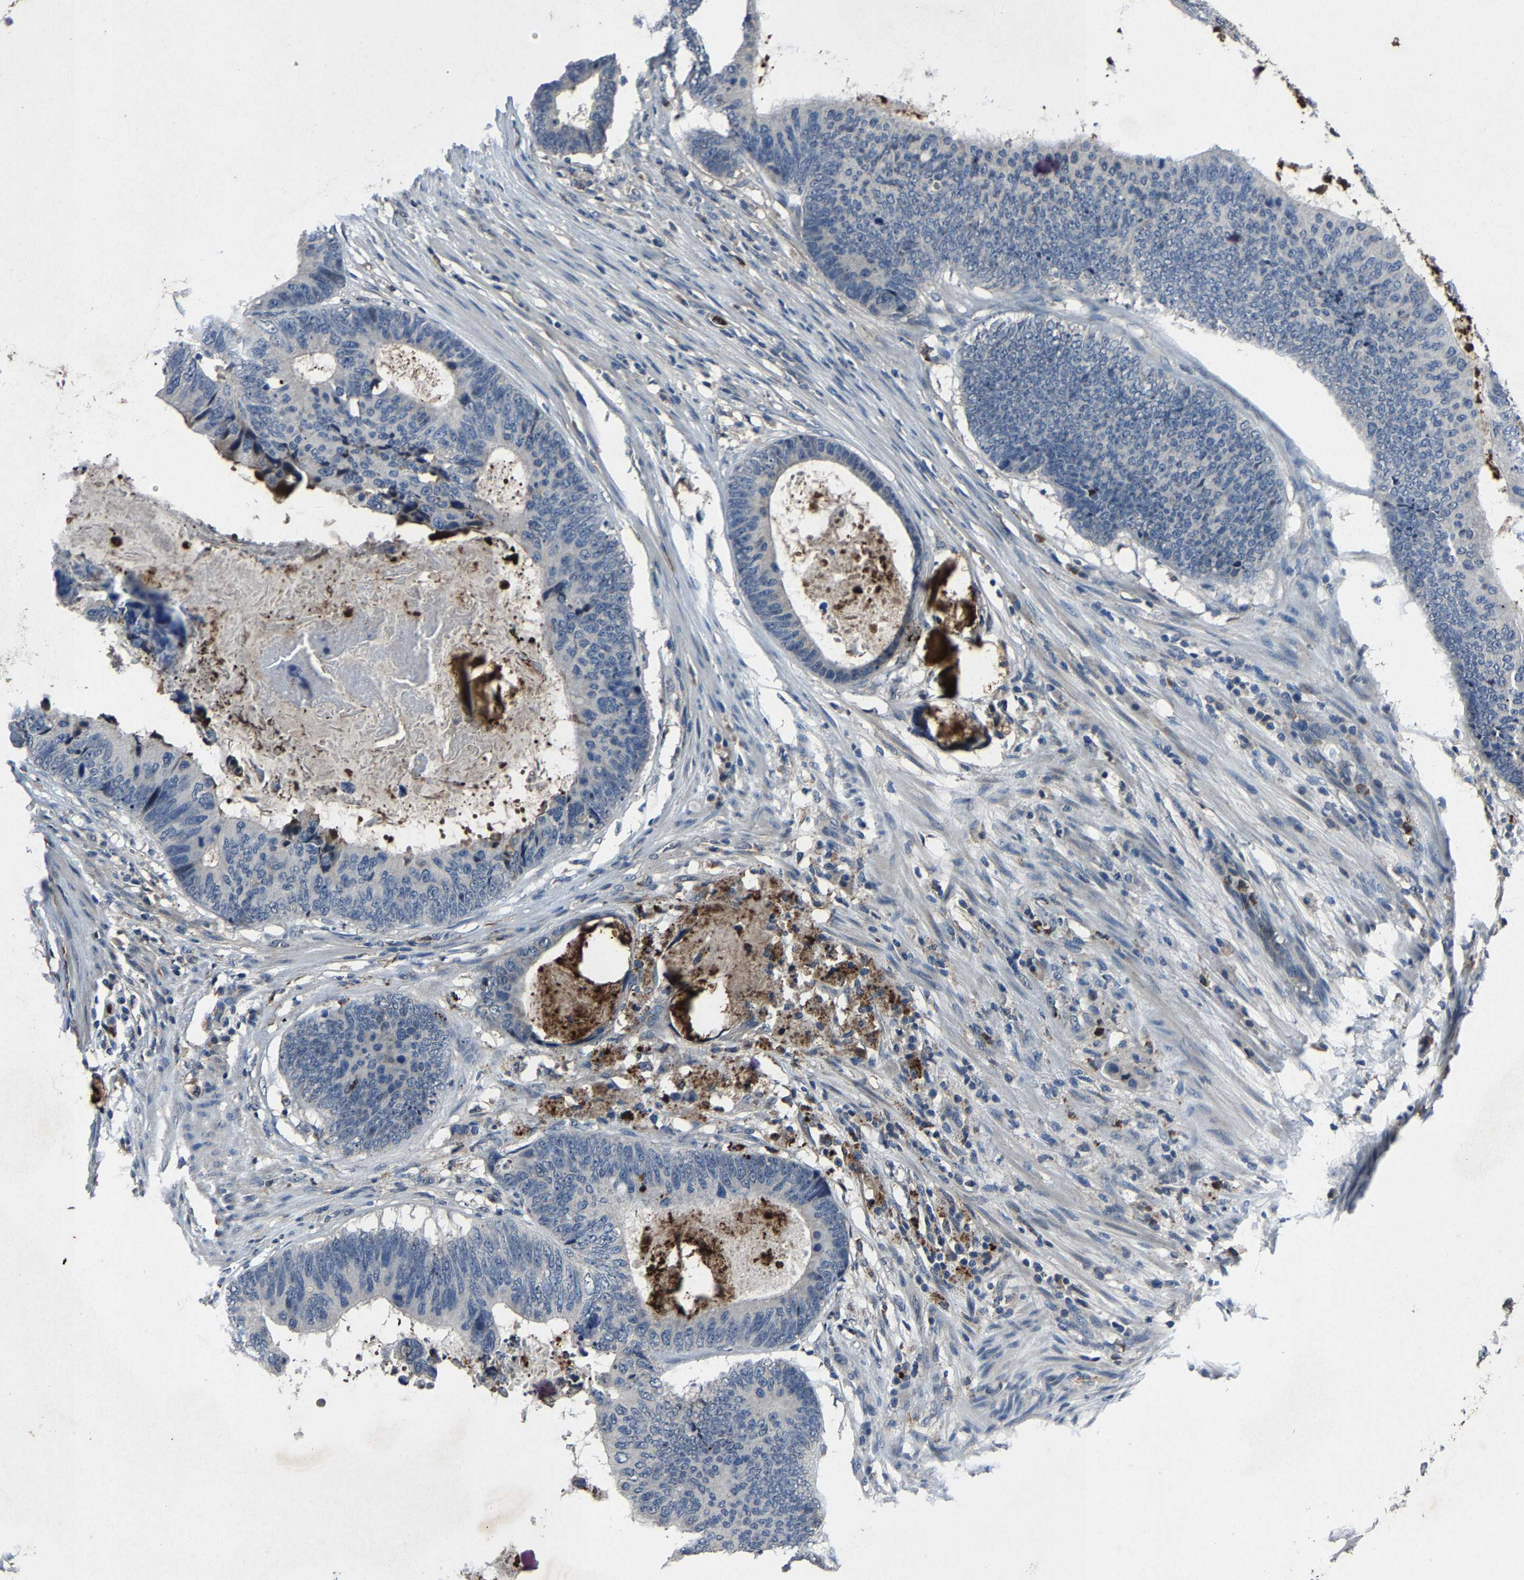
{"staining": {"intensity": "negative", "quantity": "none", "location": "none"}, "tissue": "colorectal cancer", "cell_type": "Tumor cells", "image_type": "cancer", "snomed": [{"axis": "morphology", "description": "Adenocarcinoma, NOS"}, {"axis": "topography", "description": "Colon"}], "caption": "Immunohistochemistry micrograph of colorectal cancer stained for a protein (brown), which displays no staining in tumor cells.", "gene": "PCNX2", "patient": {"sex": "male", "age": 56}}